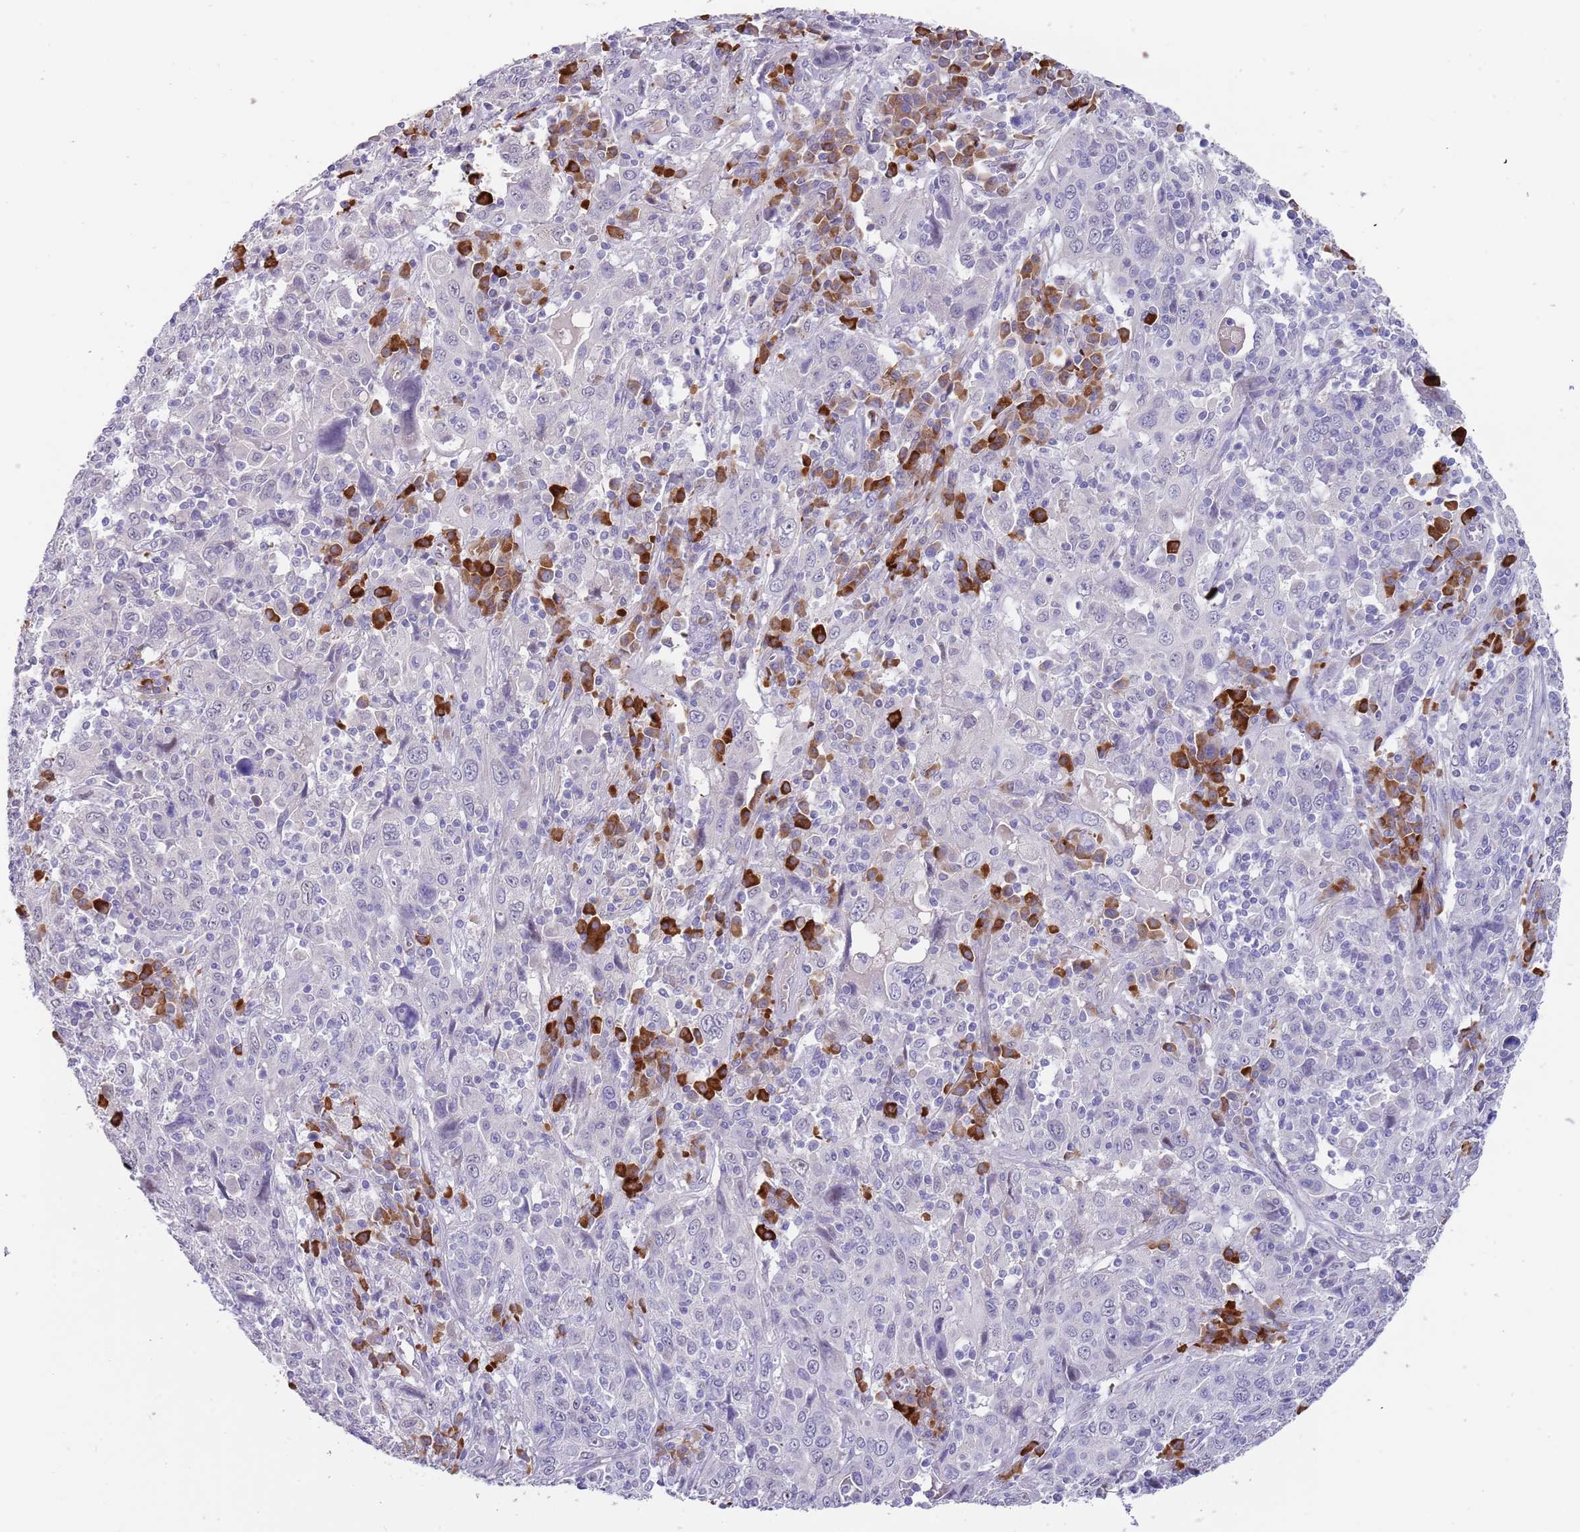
{"staining": {"intensity": "negative", "quantity": "none", "location": "none"}, "tissue": "cervical cancer", "cell_type": "Tumor cells", "image_type": "cancer", "snomed": [{"axis": "morphology", "description": "Squamous cell carcinoma, NOS"}, {"axis": "topography", "description": "Cervix"}], "caption": "DAB (3,3'-diaminobenzidine) immunohistochemical staining of human cervical cancer displays no significant expression in tumor cells.", "gene": "TNRC6C", "patient": {"sex": "female", "age": 46}}